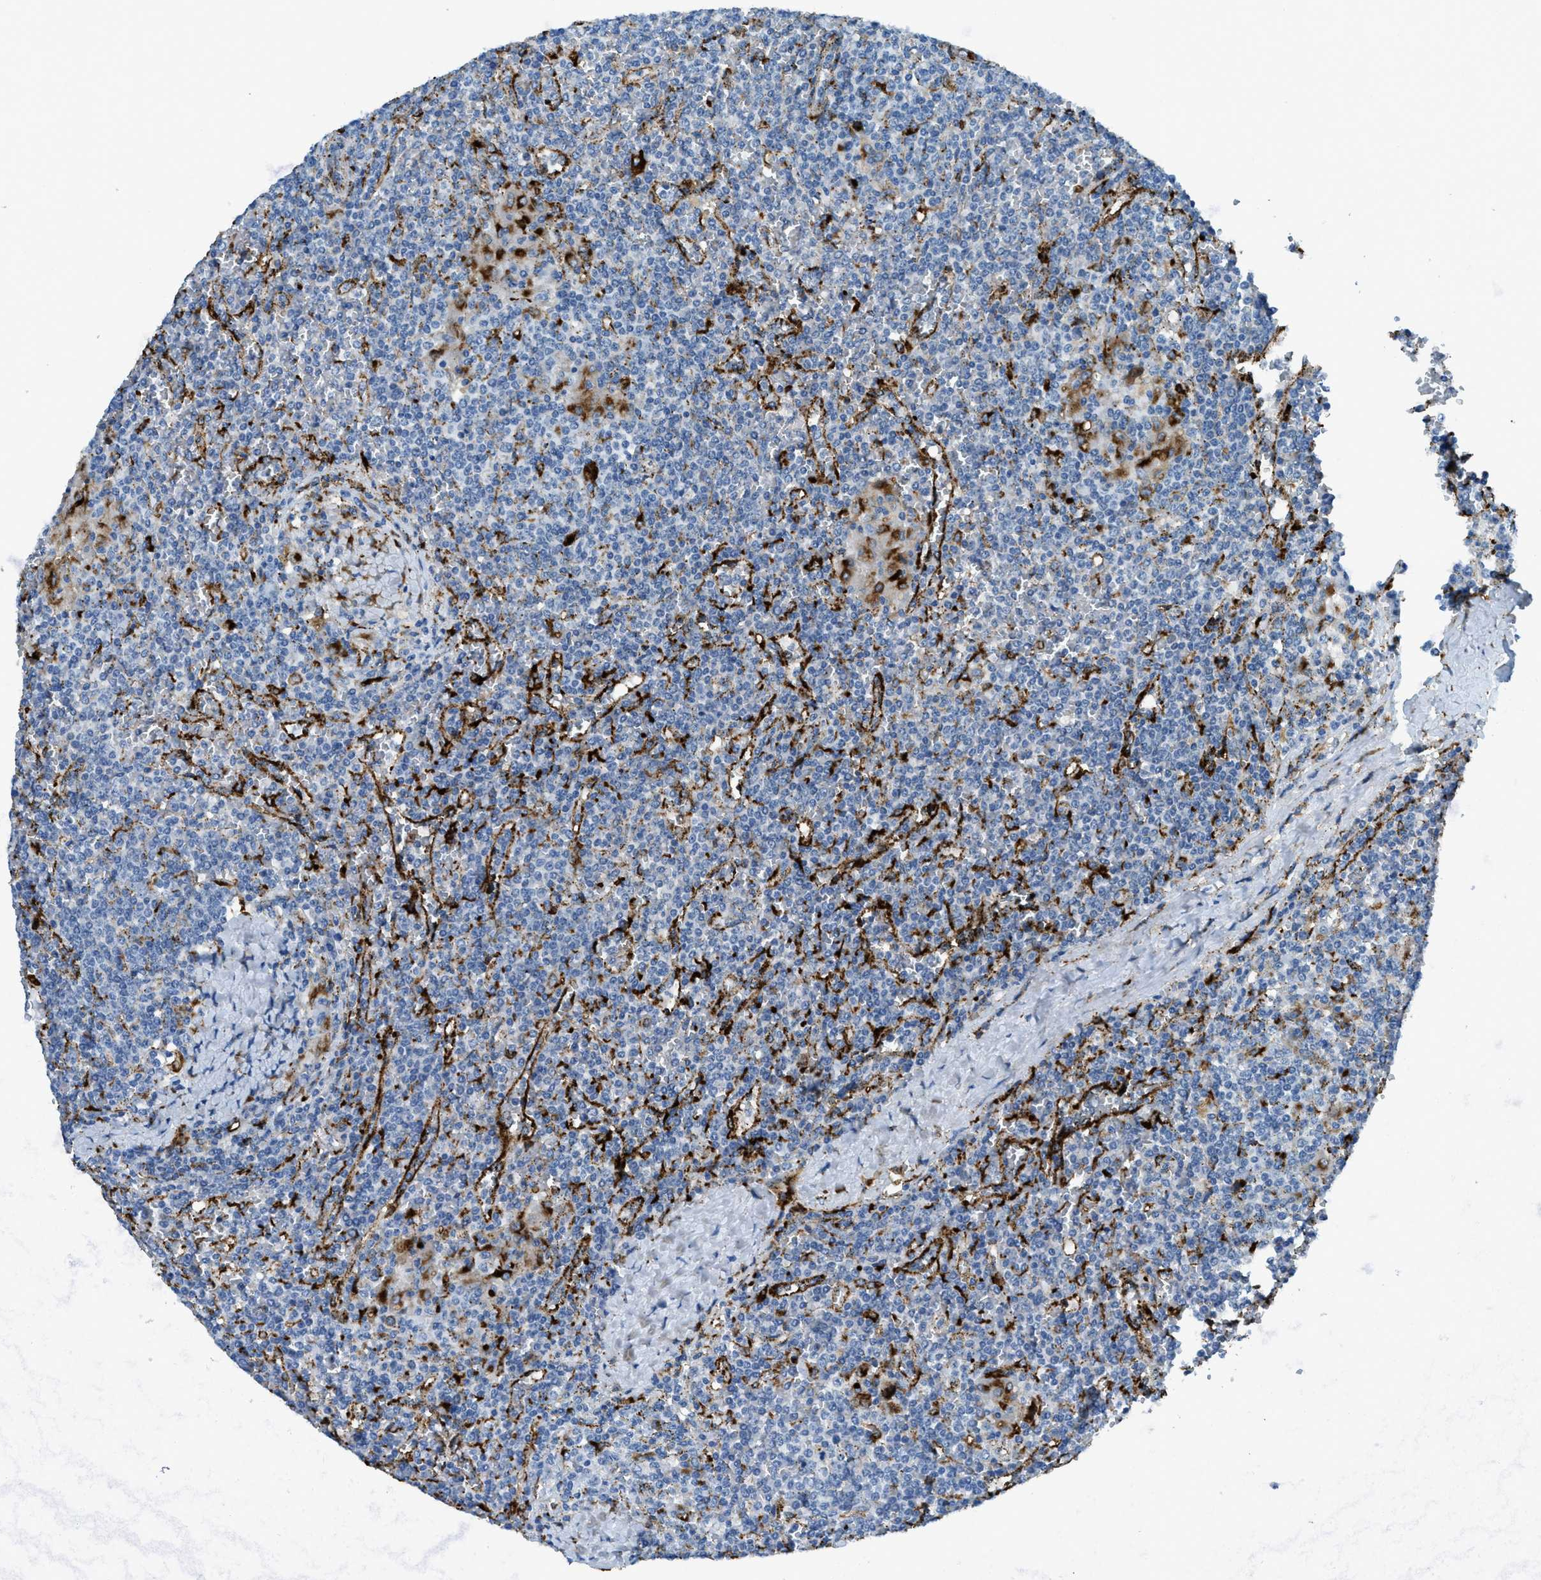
{"staining": {"intensity": "negative", "quantity": "none", "location": "none"}, "tissue": "lymphoma", "cell_type": "Tumor cells", "image_type": "cancer", "snomed": [{"axis": "morphology", "description": "Malignant lymphoma, non-Hodgkin's type, Low grade"}, {"axis": "topography", "description": "Spleen"}], "caption": "DAB immunohistochemical staining of malignant lymphoma, non-Hodgkin's type (low-grade) reveals no significant expression in tumor cells.", "gene": "SCARB2", "patient": {"sex": "female", "age": 19}}